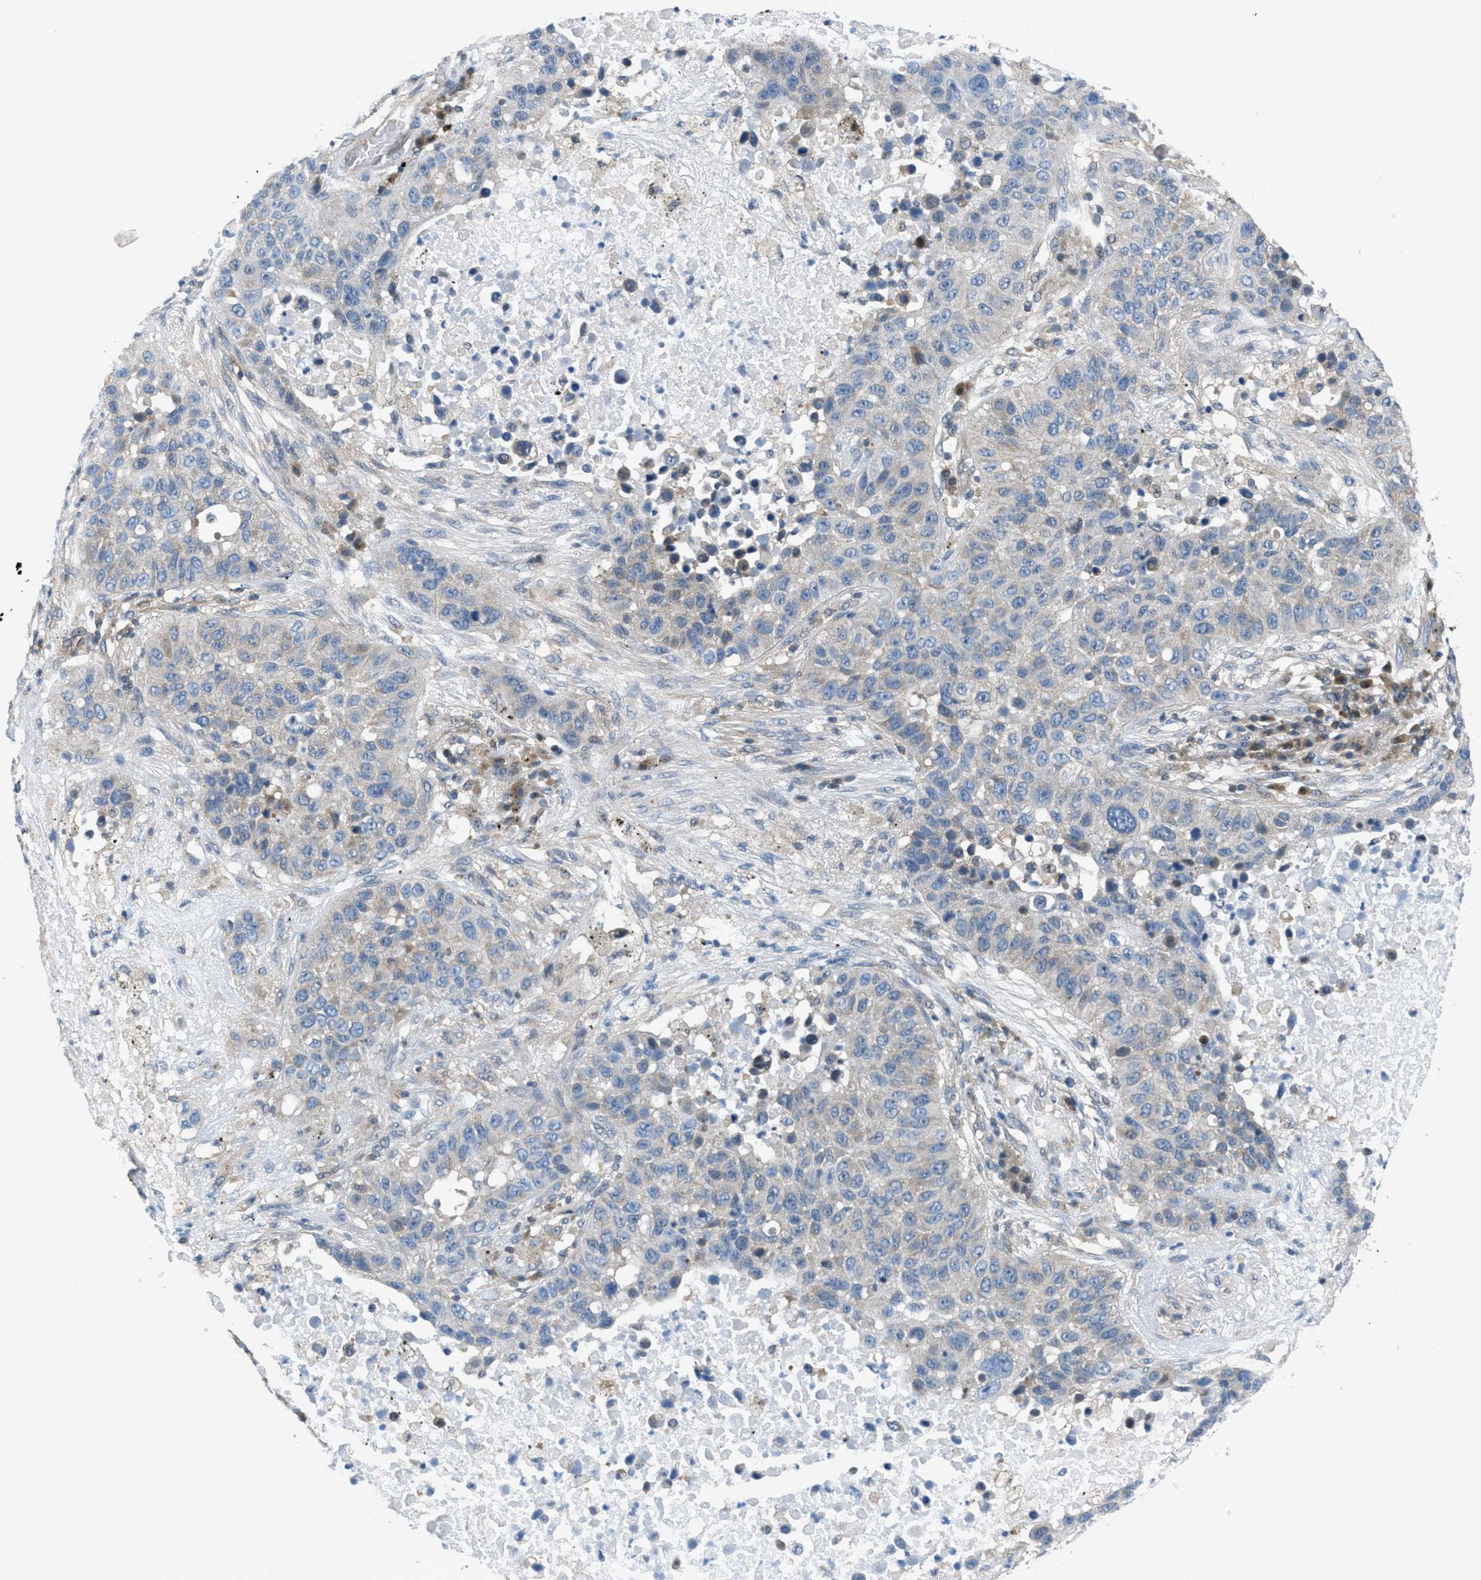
{"staining": {"intensity": "negative", "quantity": "none", "location": "none"}, "tissue": "lung cancer", "cell_type": "Tumor cells", "image_type": "cancer", "snomed": [{"axis": "morphology", "description": "Squamous cell carcinoma, NOS"}, {"axis": "topography", "description": "Lung"}], "caption": "Tumor cells show no significant positivity in lung cancer.", "gene": "PIP5K1C", "patient": {"sex": "male", "age": 57}}